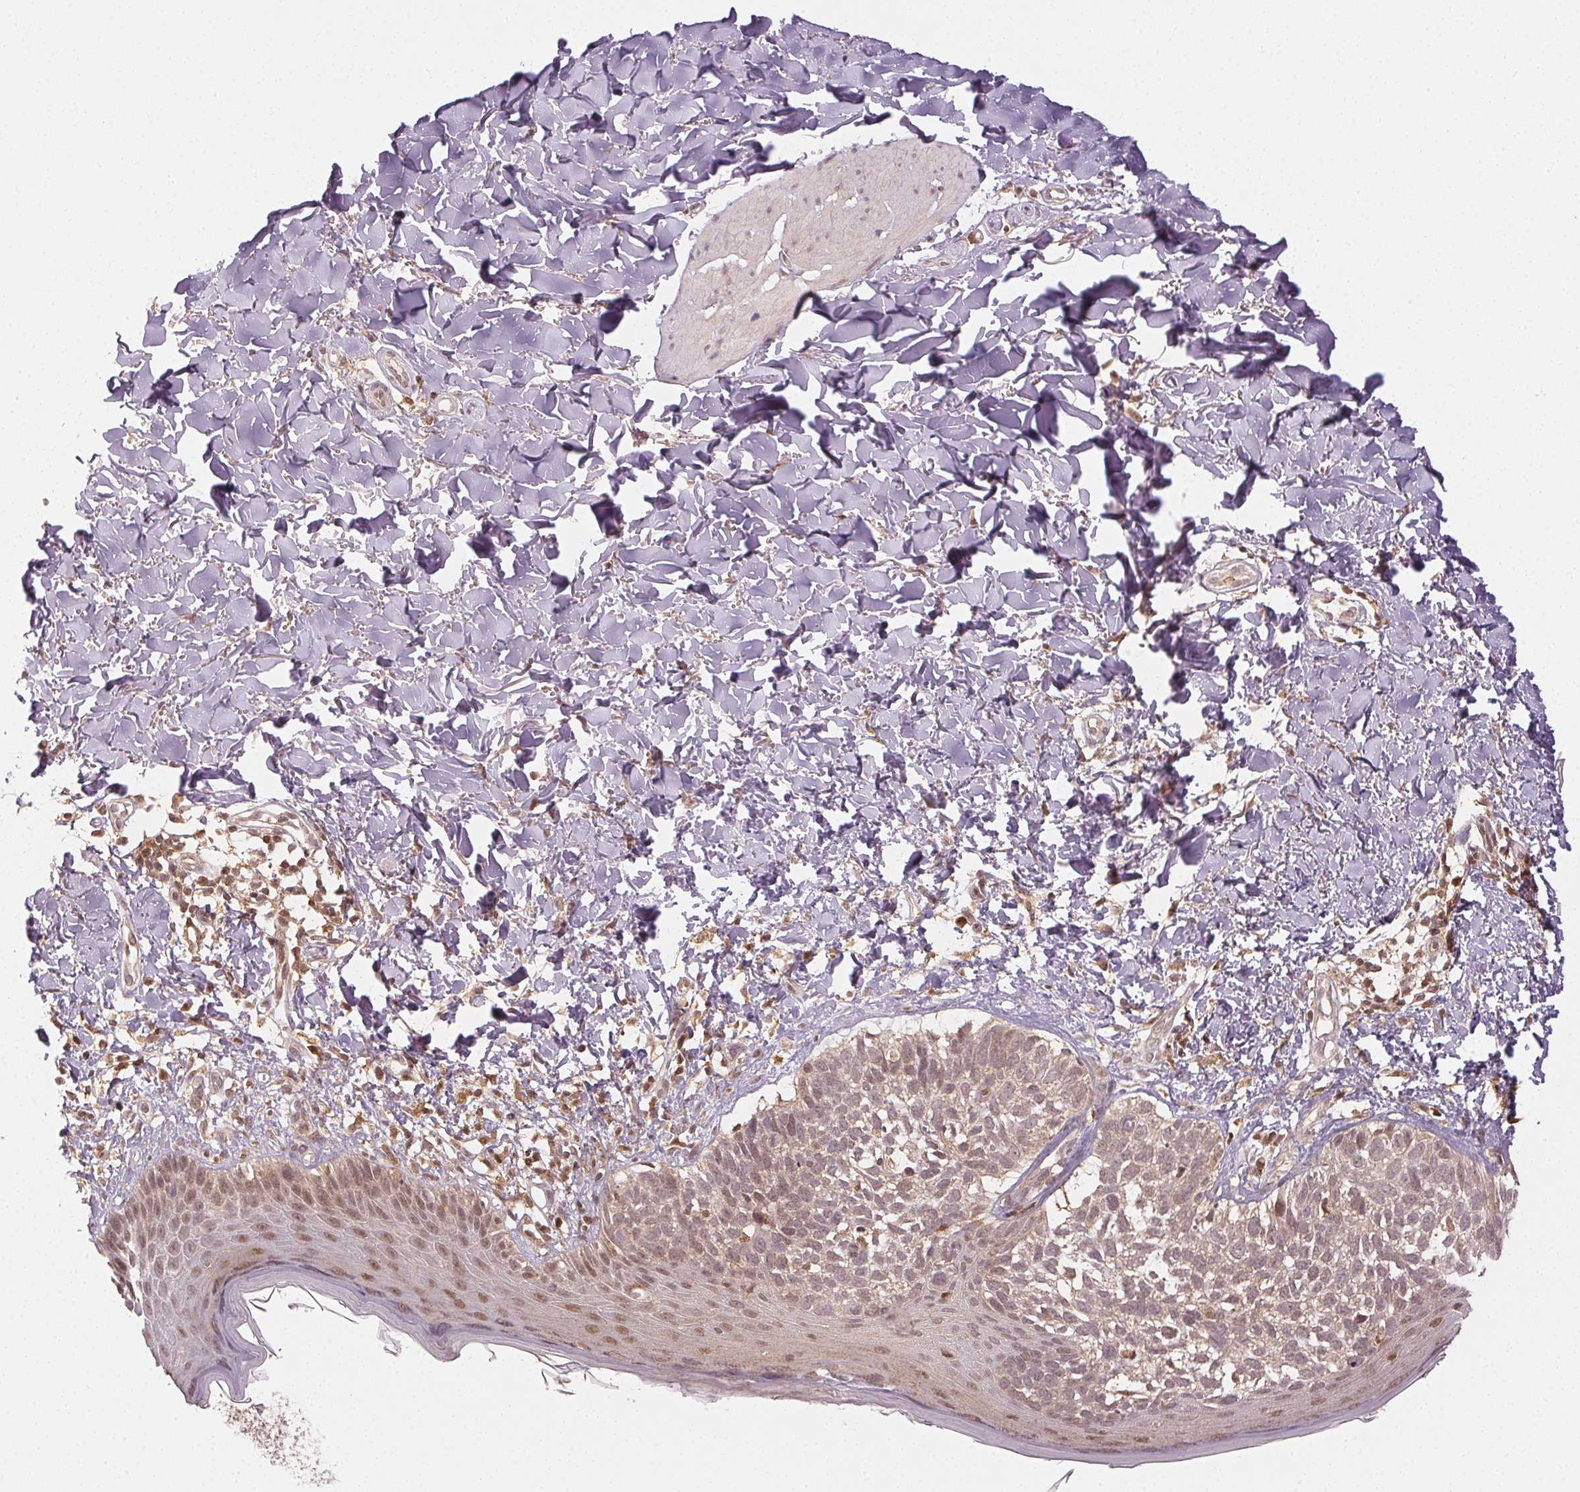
{"staining": {"intensity": "weak", "quantity": "<25%", "location": "nuclear"}, "tissue": "skin cancer", "cell_type": "Tumor cells", "image_type": "cancer", "snomed": [{"axis": "morphology", "description": "Basal cell carcinoma"}, {"axis": "topography", "description": "Skin"}], "caption": "The histopathology image shows no significant staining in tumor cells of skin basal cell carcinoma.", "gene": "MAPK14", "patient": {"sex": "female", "age": 45}}